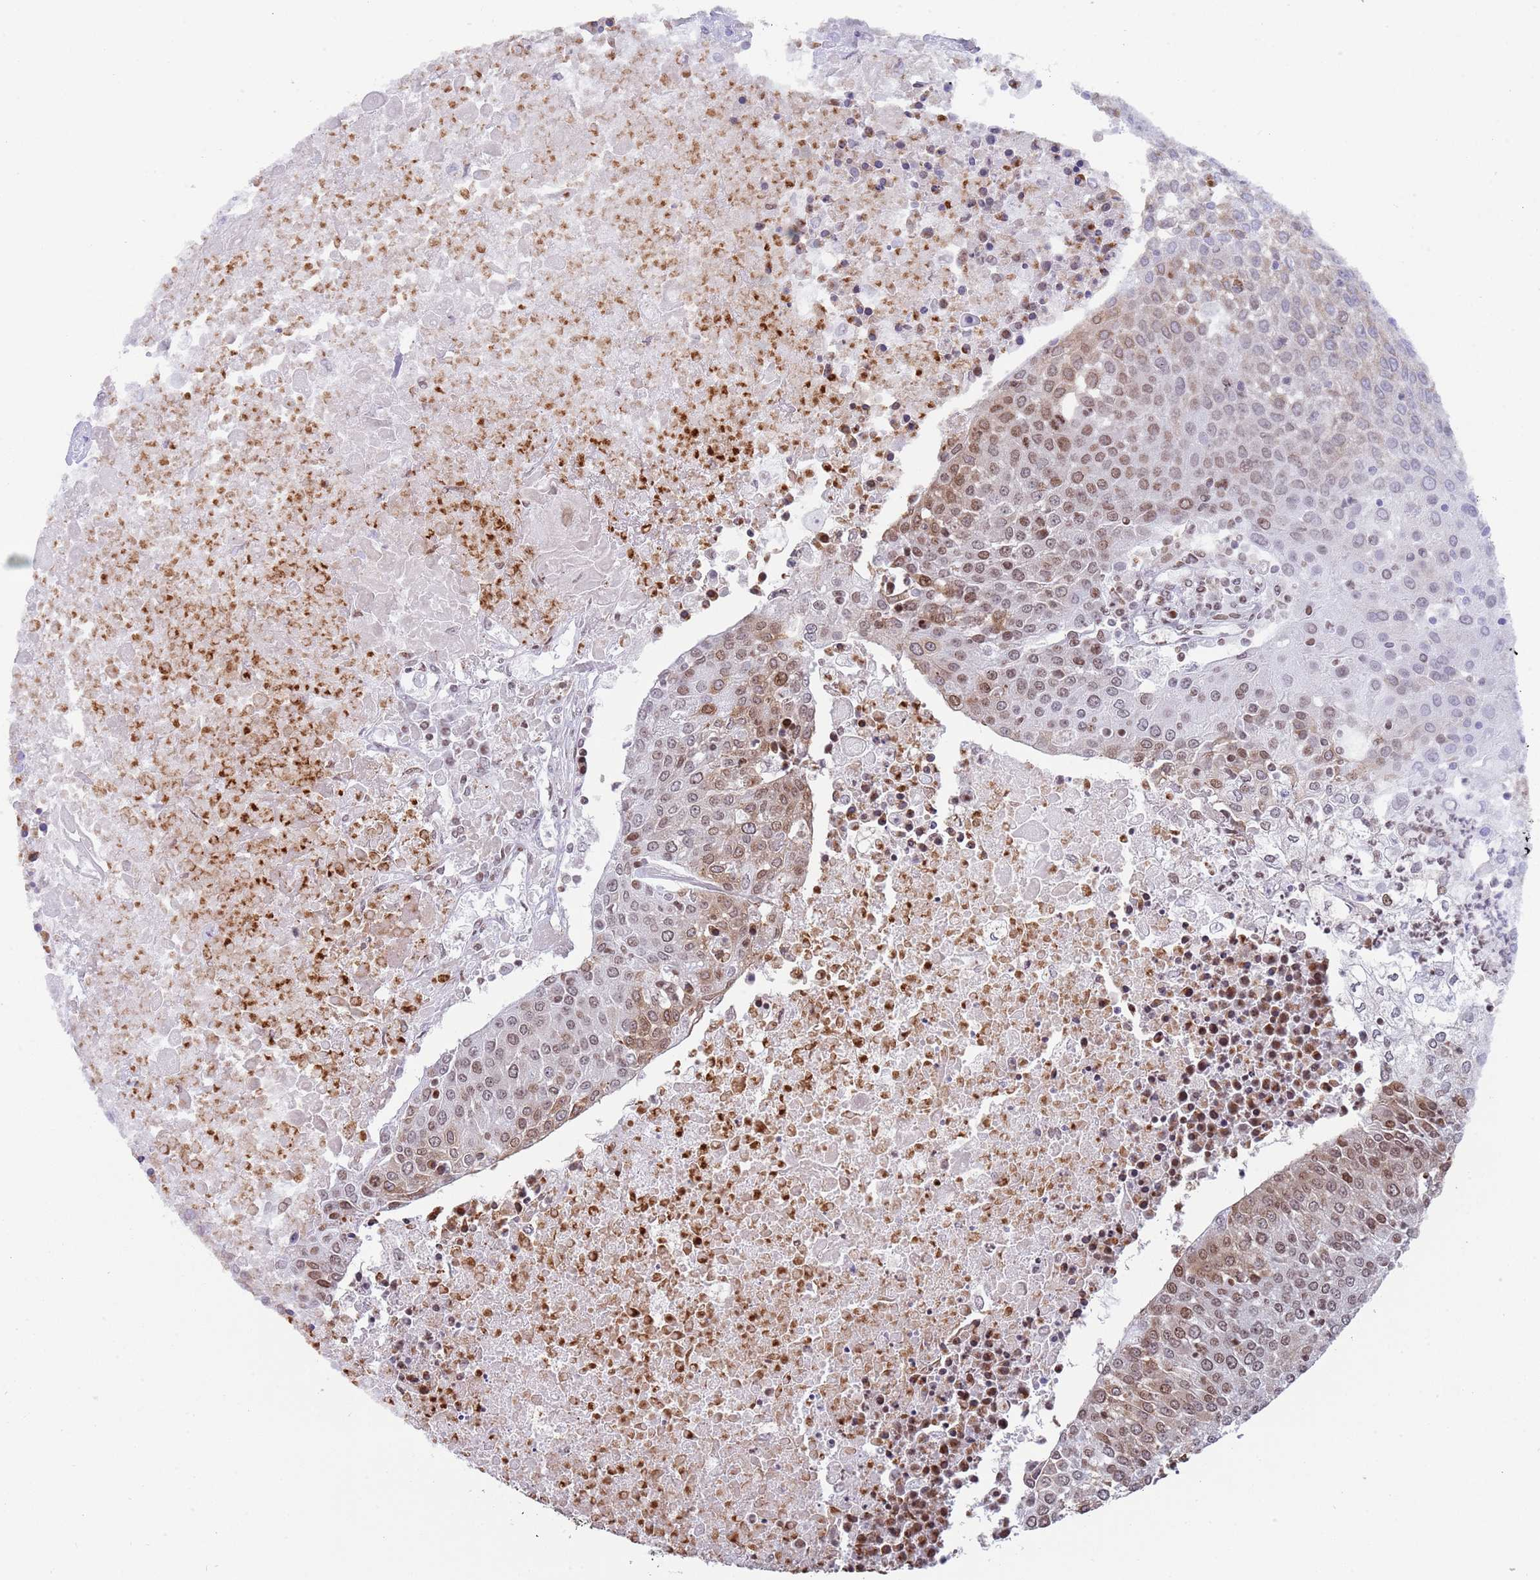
{"staining": {"intensity": "moderate", "quantity": "25%-75%", "location": "nuclear"}, "tissue": "urothelial cancer", "cell_type": "Tumor cells", "image_type": "cancer", "snomed": [{"axis": "morphology", "description": "Urothelial carcinoma, High grade"}, {"axis": "topography", "description": "Urinary bladder"}], "caption": "This image displays immunohistochemistry staining of urothelial cancer, with medium moderate nuclear positivity in about 25%-75% of tumor cells.", "gene": "HDAC8", "patient": {"sex": "female", "age": 85}}